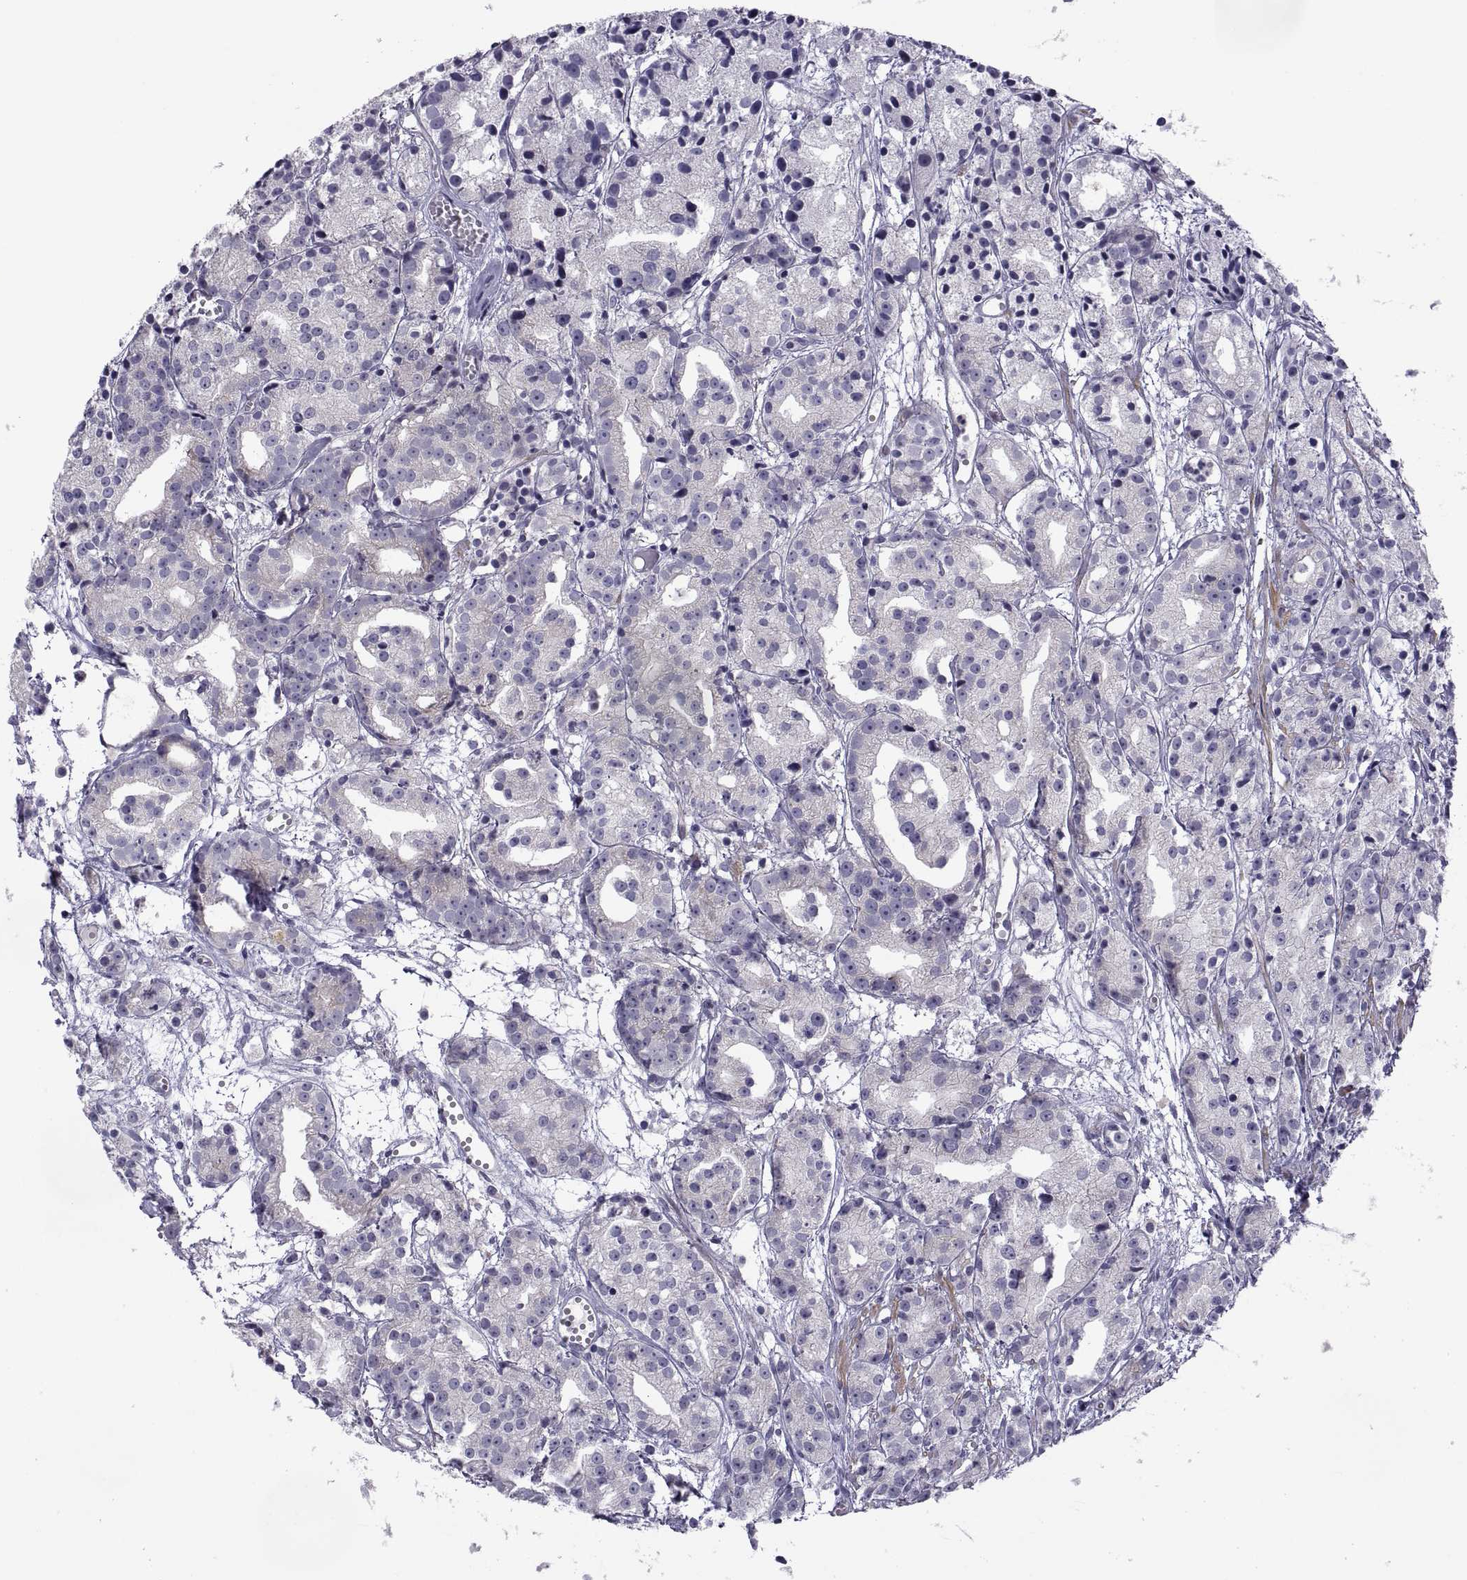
{"staining": {"intensity": "negative", "quantity": "none", "location": "none"}, "tissue": "prostate cancer", "cell_type": "Tumor cells", "image_type": "cancer", "snomed": [{"axis": "morphology", "description": "Adenocarcinoma, Medium grade"}, {"axis": "topography", "description": "Prostate"}], "caption": "Protein analysis of medium-grade adenocarcinoma (prostate) shows no significant positivity in tumor cells.", "gene": "TMEM158", "patient": {"sex": "male", "age": 74}}